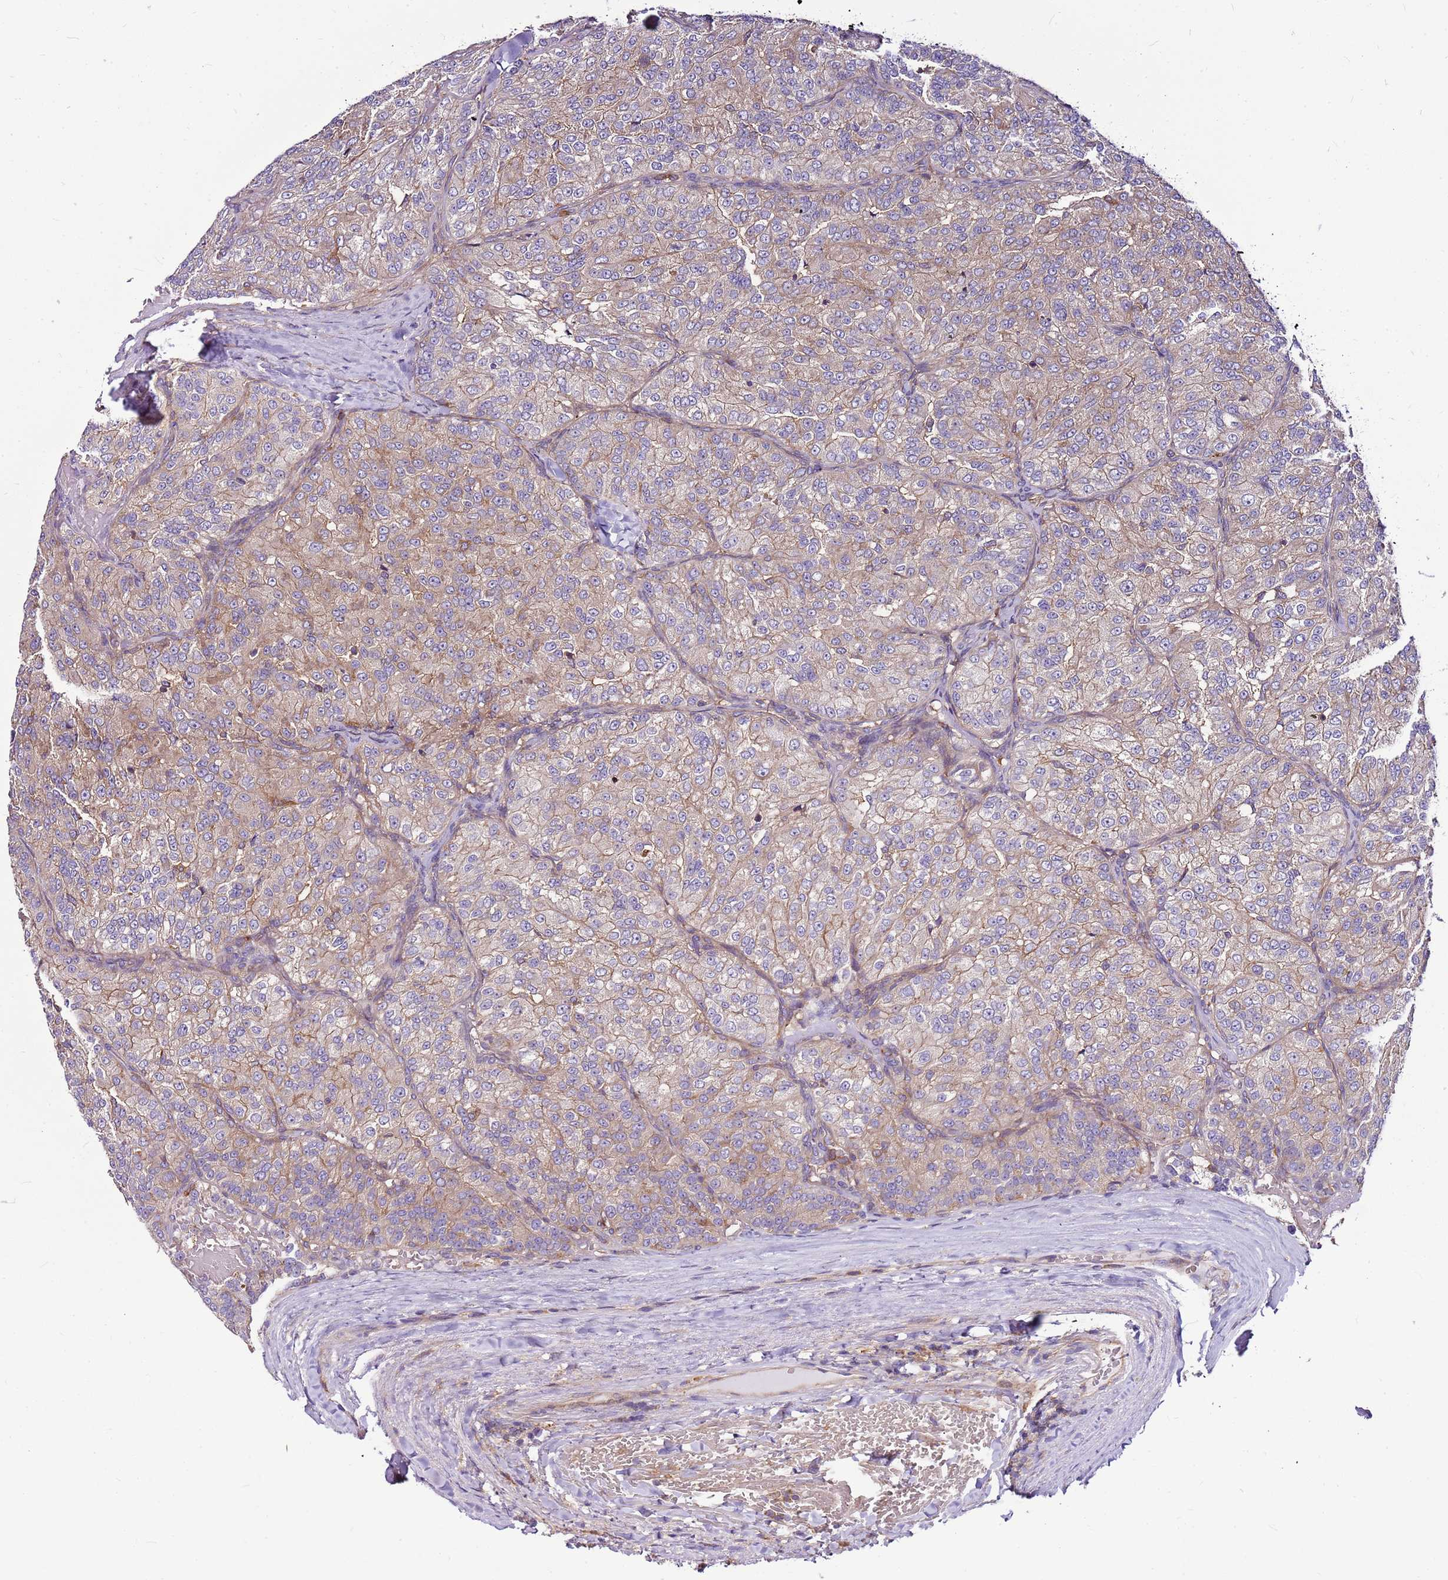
{"staining": {"intensity": "weak", "quantity": "25%-75%", "location": "cytoplasmic/membranous"}, "tissue": "renal cancer", "cell_type": "Tumor cells", "image_type": "cancer", "snomed": [{"axis": "morphology", "description": "Adenocarcinoma, NOS"}, {"axis": "topography", "description": "Kidney"}], "caption": "Weak cytoplasmic/membranous positivity for a protein is appreciated in approximately 25%-75% of tumor cells of renal cancer using immunohistochemistry (IHC).", "gene": "ATXN2L", "patient": {"sex": "female", "age": 63}}